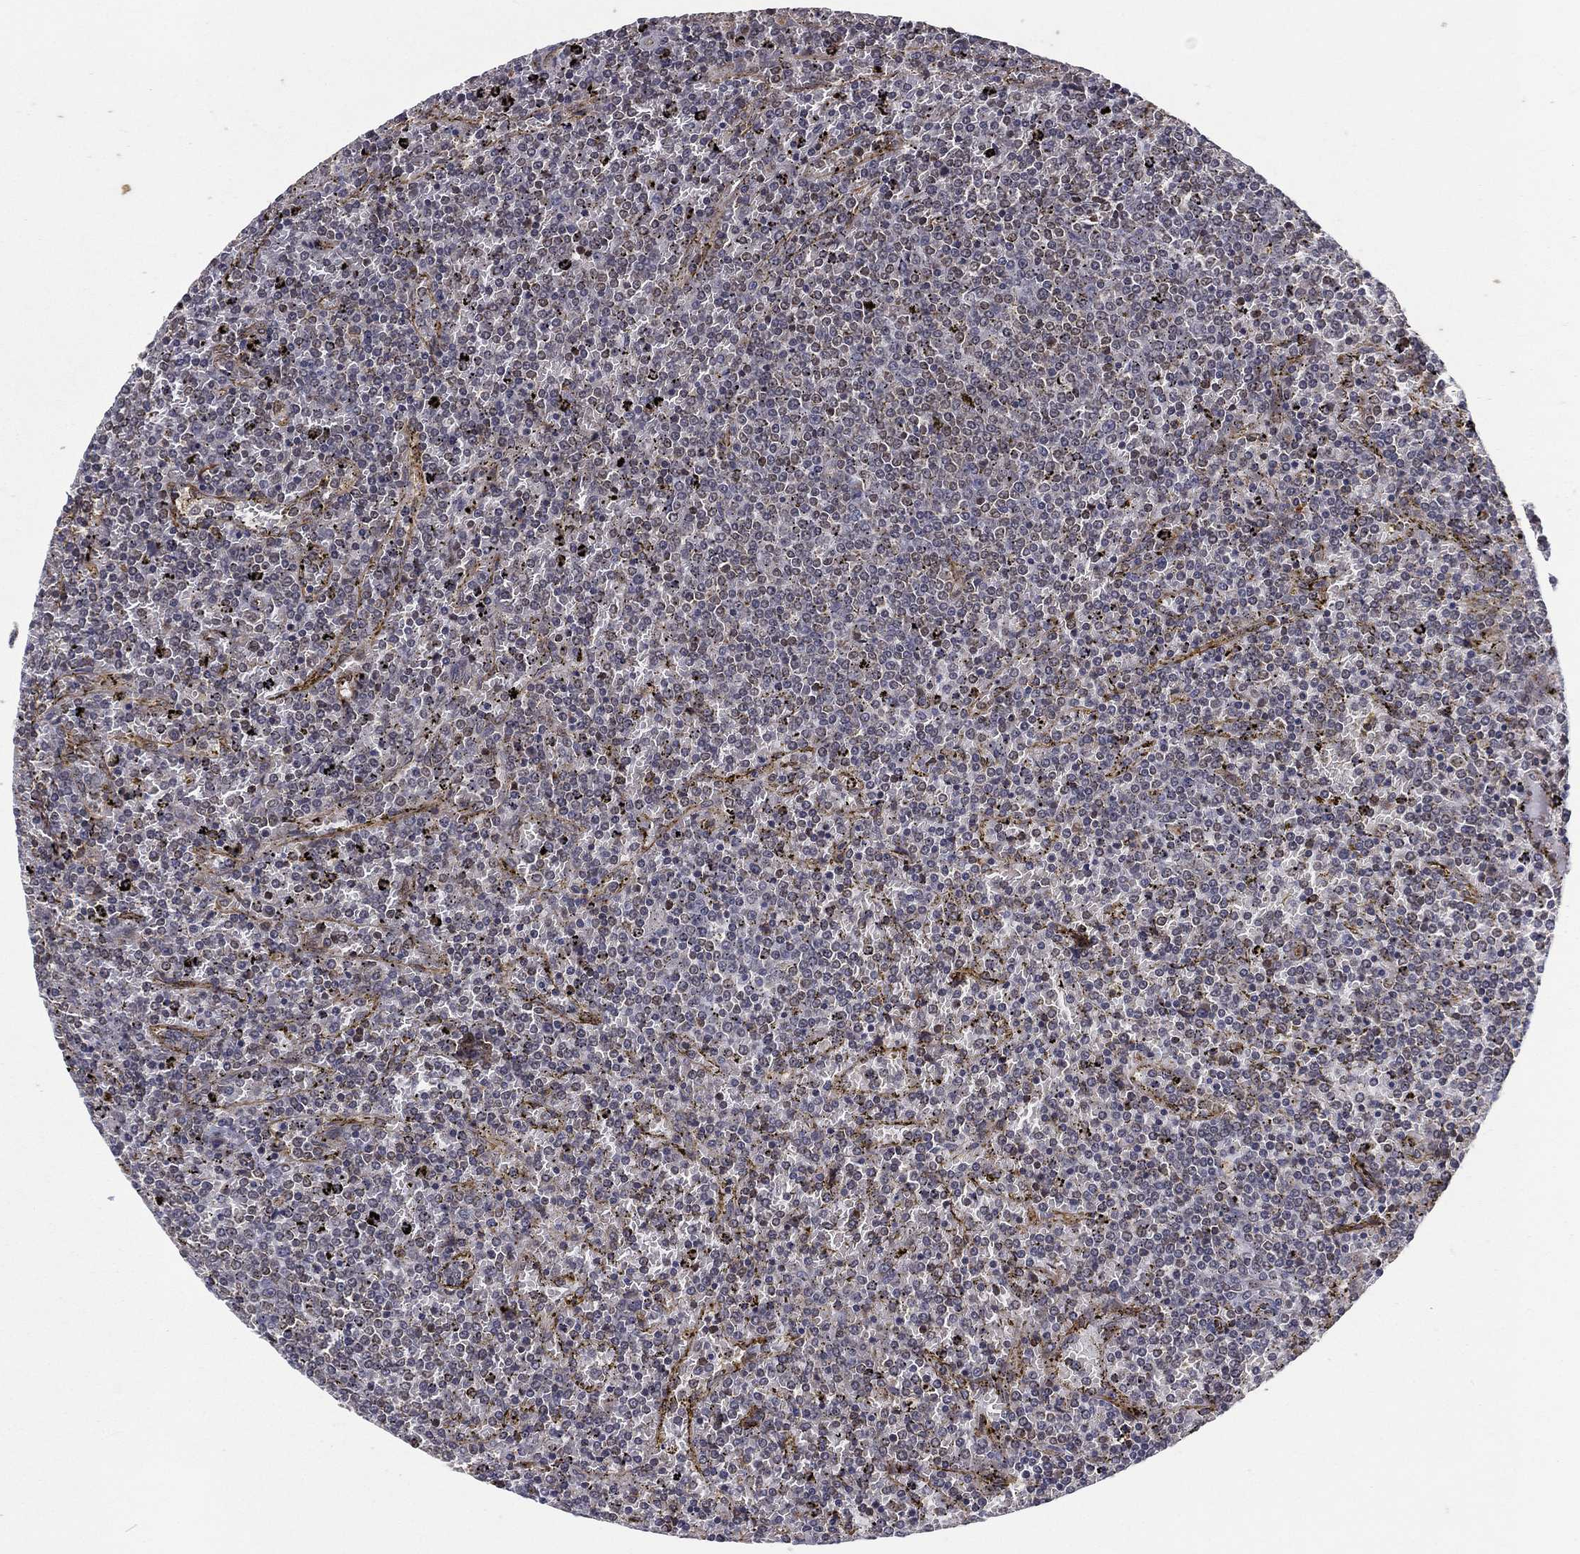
{"staining": {"intensity": "negative", "quantity": "none", "location": "none"}, "tissue": "lymphoma", "cell_type": "Tumor cells", "image_type": "cancer", "snomed": [{"axis": "morphology", "description": "Malignant lymphoma, non-Hodgkin's type, Low grade"}, {"axis": "topography", "description": "Spleen"}], "caption": "Tumor cells are negative for brown protein staining in low-grade malignant lymphoma, non-Hodgkin's type.", "gene": "UACA", "patient": {"sex": "female", "age": 77}}